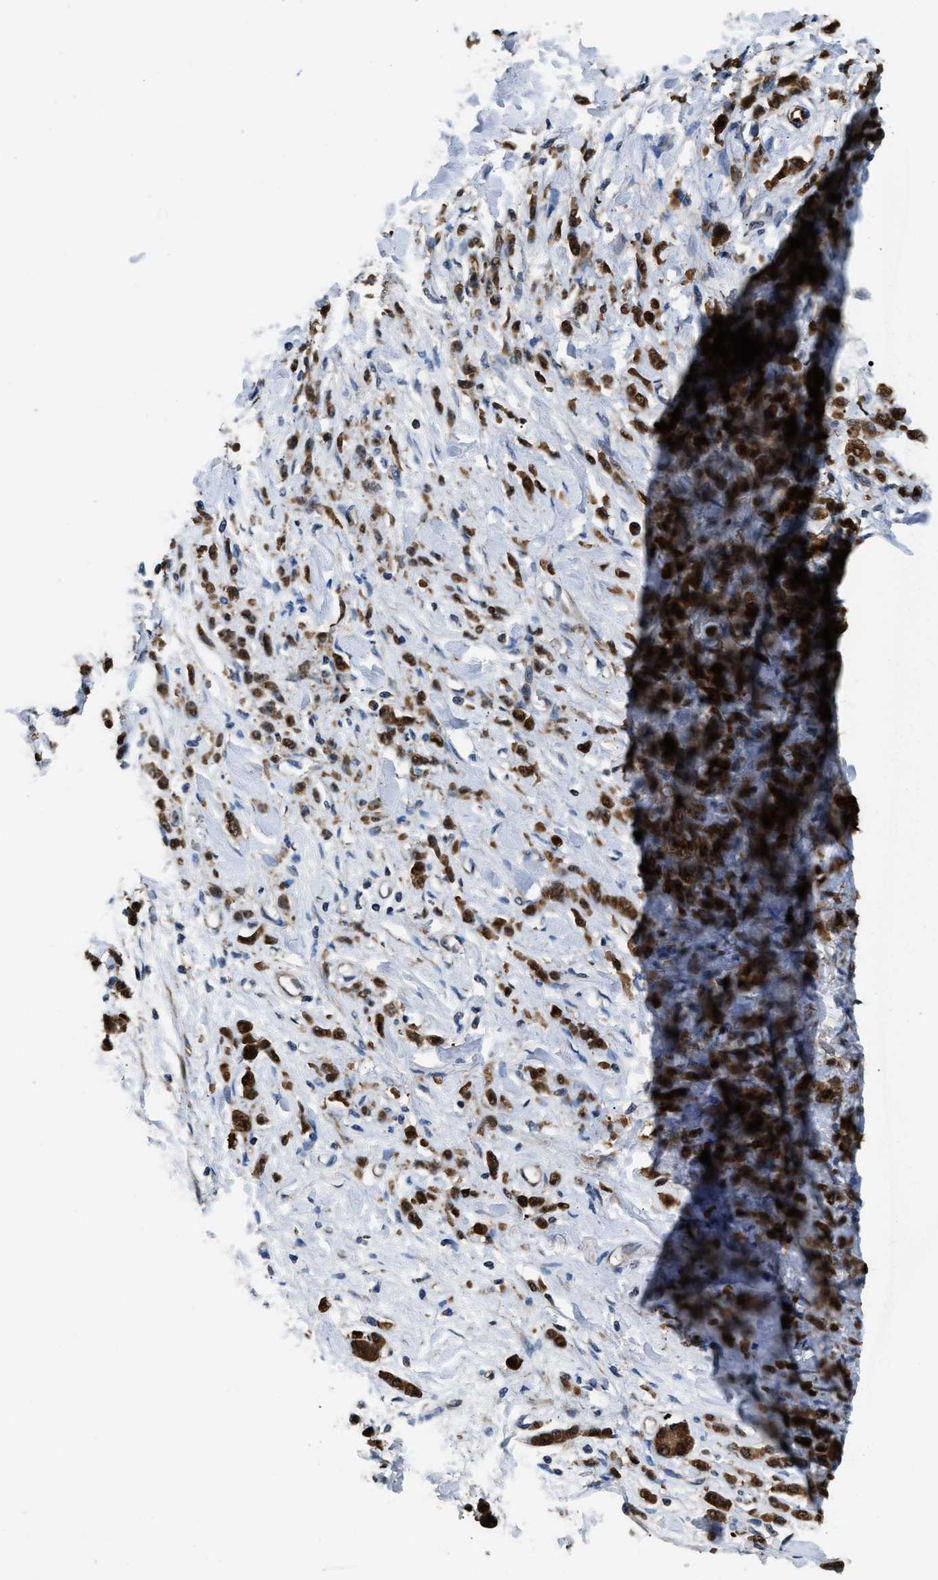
{"staining": {"intensity": "moderate", "quantity": ">75%", "location": "cytoplasmic/membranous"}, "tissue": "stomach cancer", "cell_type": "Tumor cells", "image_type": "cancer", "snomed": [{"axis": "morphology", "description": "Normal tissue, NOS"}, {"axis": "morphology", "description": "Adenocarcinoma, NOS"}, {"axis": "topography", "description": "Stomach"}], "caption": "A photomicrograph of human stomach cancer stained for a protein demonstrates moderate cytoplasmic/membranous brown staining in tumor cells. (IHC, brightfield microscopy, high magnification).", "gene": "PPA1", "patient": {"sex": "male", "age": 82}}